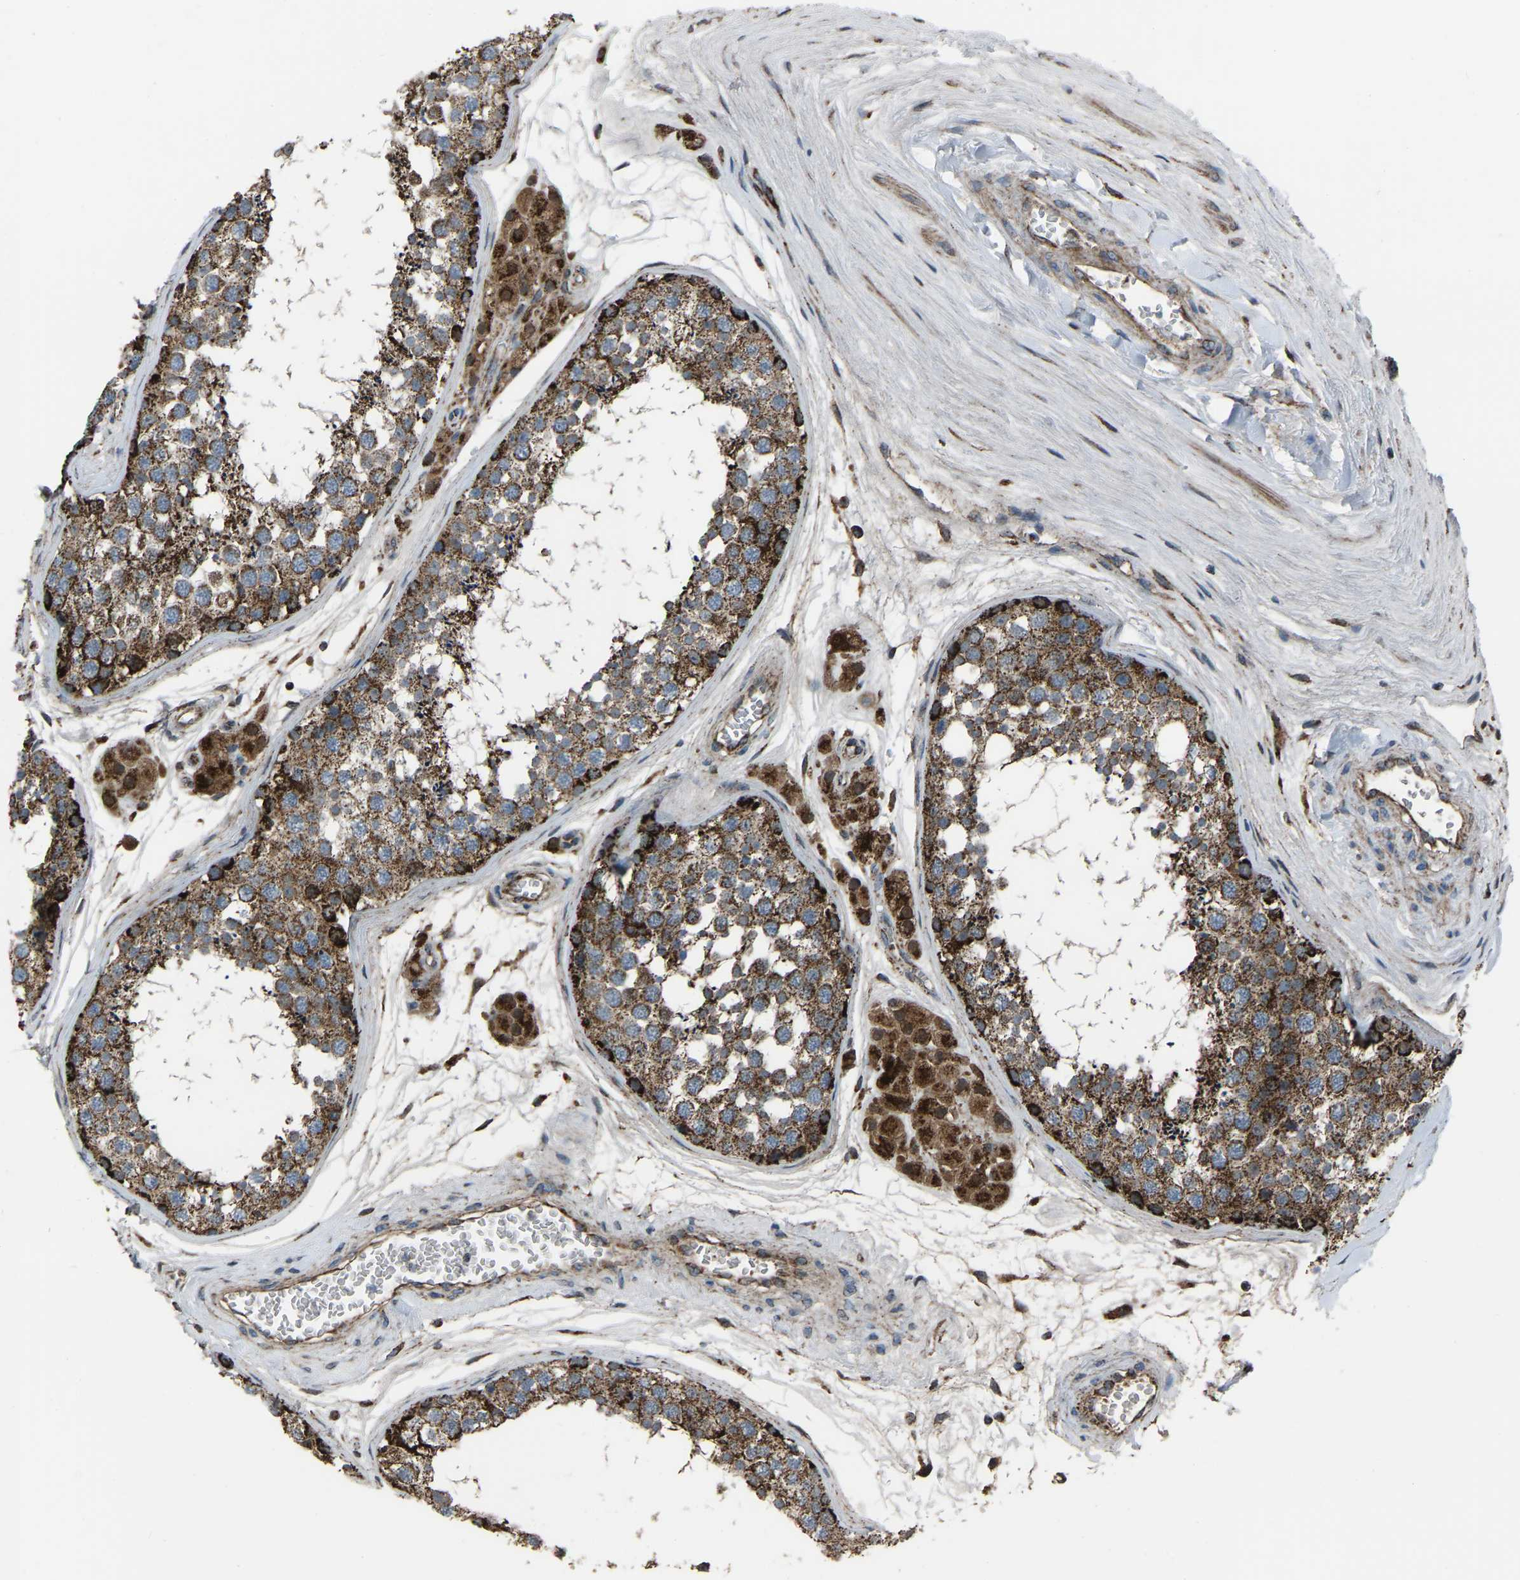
{"staining": {"intensity": "strong", "quantity": ">75%", "location": "cytoplasmic/membranous"}, "tissue": "testis", "cell_type": "Cells in seminiferous ducts", "image_type": "normal", "snomed": [{"axis": "morphology", "description": "Normal tissue, NOS"}, {"axis": "topography", "description": "Testis"}], "caption": "Protein staining shows strong cytoplasmic/membranous positivity in about >75% of cells in seminiferous ducts in unremarkable testis.", "gene": "AKR1A1", "patient": {"sex": "male", "age": 56}}